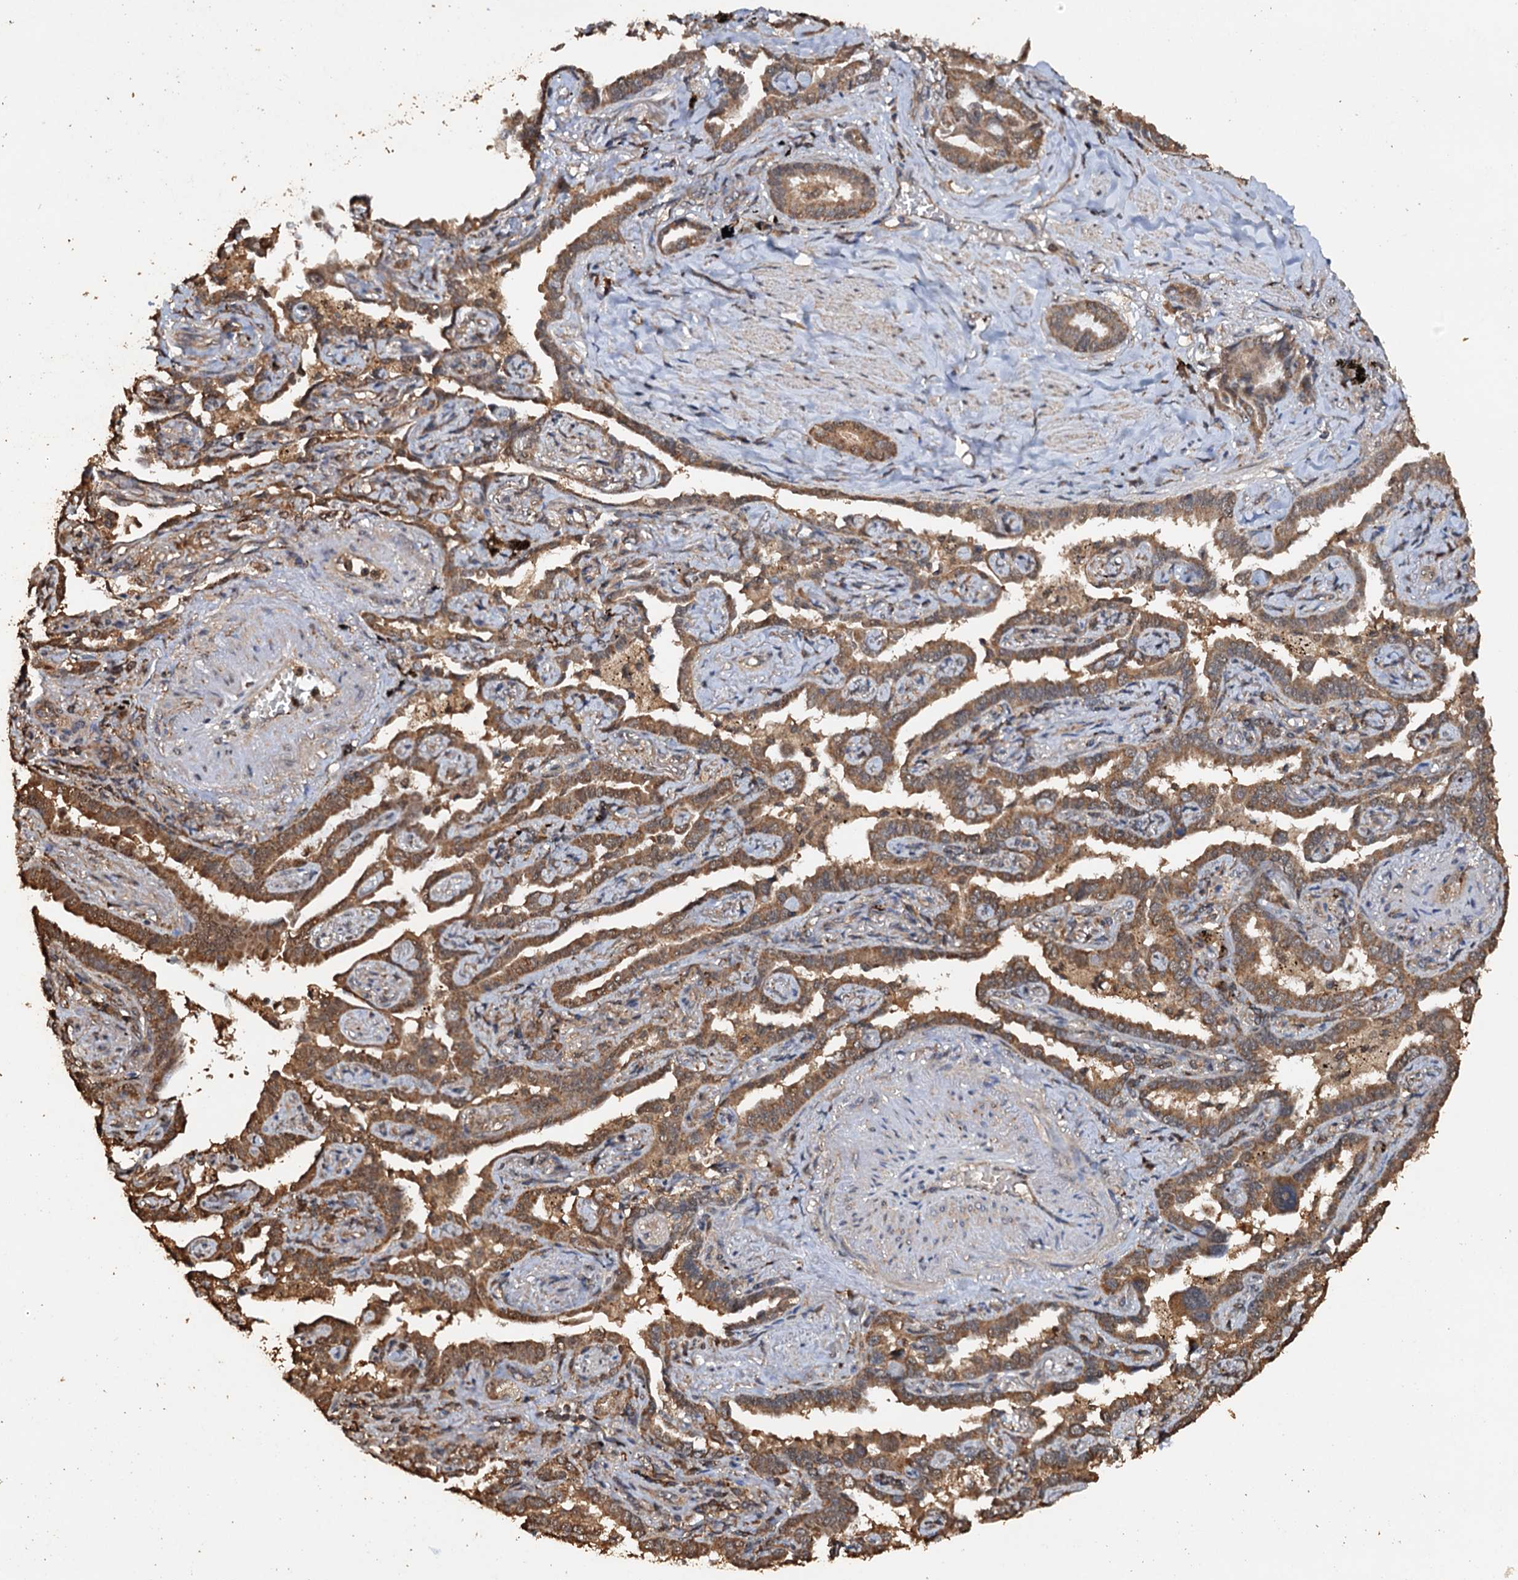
{"staining": {"intensity": "moderate", "quantity": ">75%", "location": "cytoplasmic/membranous"}, "tissue": "lung cancer", "cell_type": "Tumor cells", "image_type": "cancer", "snomed": [{"axis": "morphology", "description": "Adenocarcinoma, NOS"}, {"axis": "topography", "description": "Lung"}], "caption": "A brown stain labels moderate cytoplasmic/membranous staining of a protein in lung adenocarcinoma tumor cells. (Stains: DAB in brown, nuclei in blue, Microscopy: brightfield microscopy at high magnification).", "gene": "PSMD9", "patient": {"sex": "male", "age": 67}}